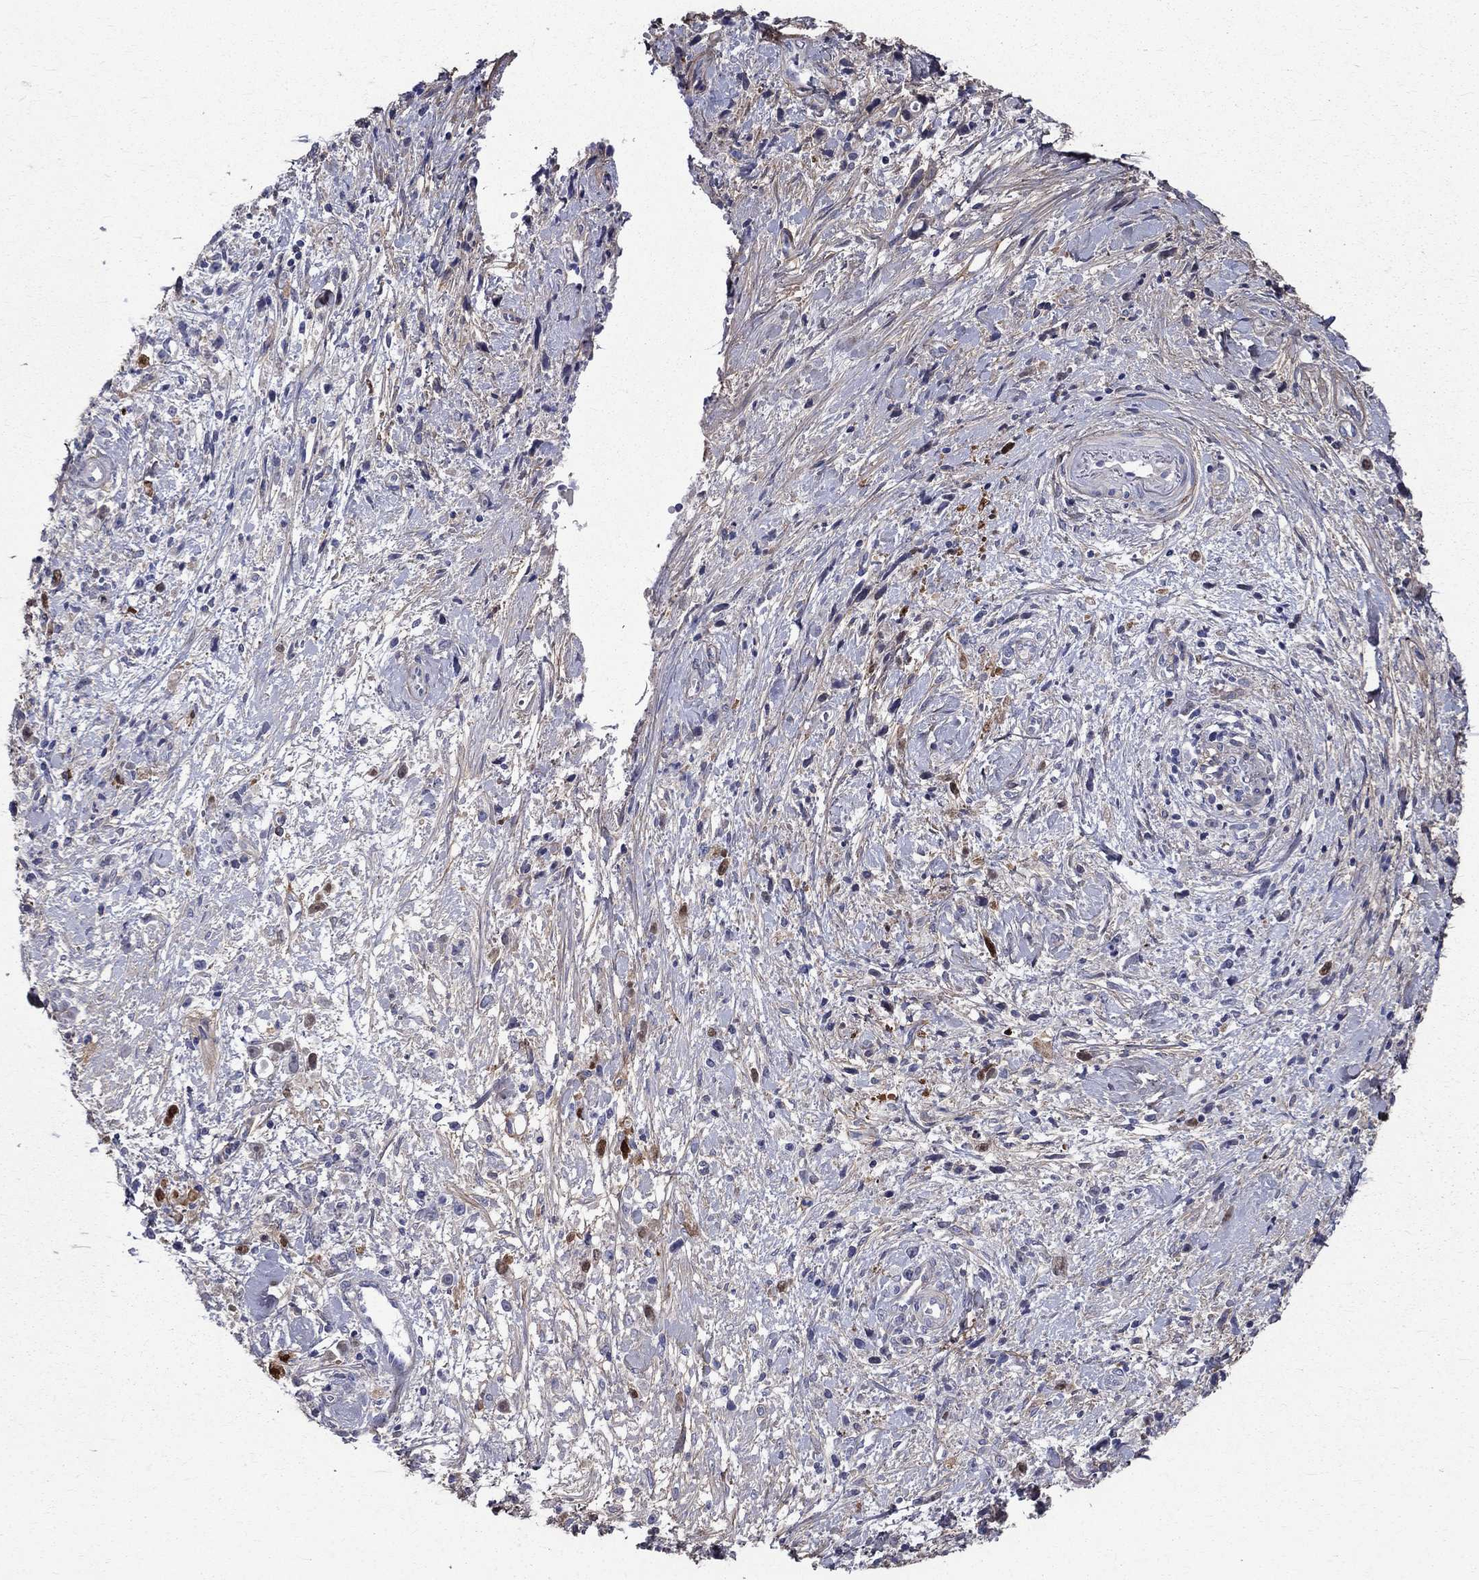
{"staining": {"intensity": "strong", "quantity": "<25%", "location": "nuclear"}, "tissue": "stomach cancer", "cell_type": "Tumor cells", "image_type": "cancer", "snomed": [{"axis": "morphology", "description": "Adenocarcinoma, NOS"}, {"axis": "topography", "description": "Stomach"}], "caption": "Human stomach adenocarcinoma stained for a protein (brown) displays strong nuclear positive positivity in approximately <25% of tumor cells.", "gene": "ANXA10", "patient": {"sex": "female", "age": 59}}